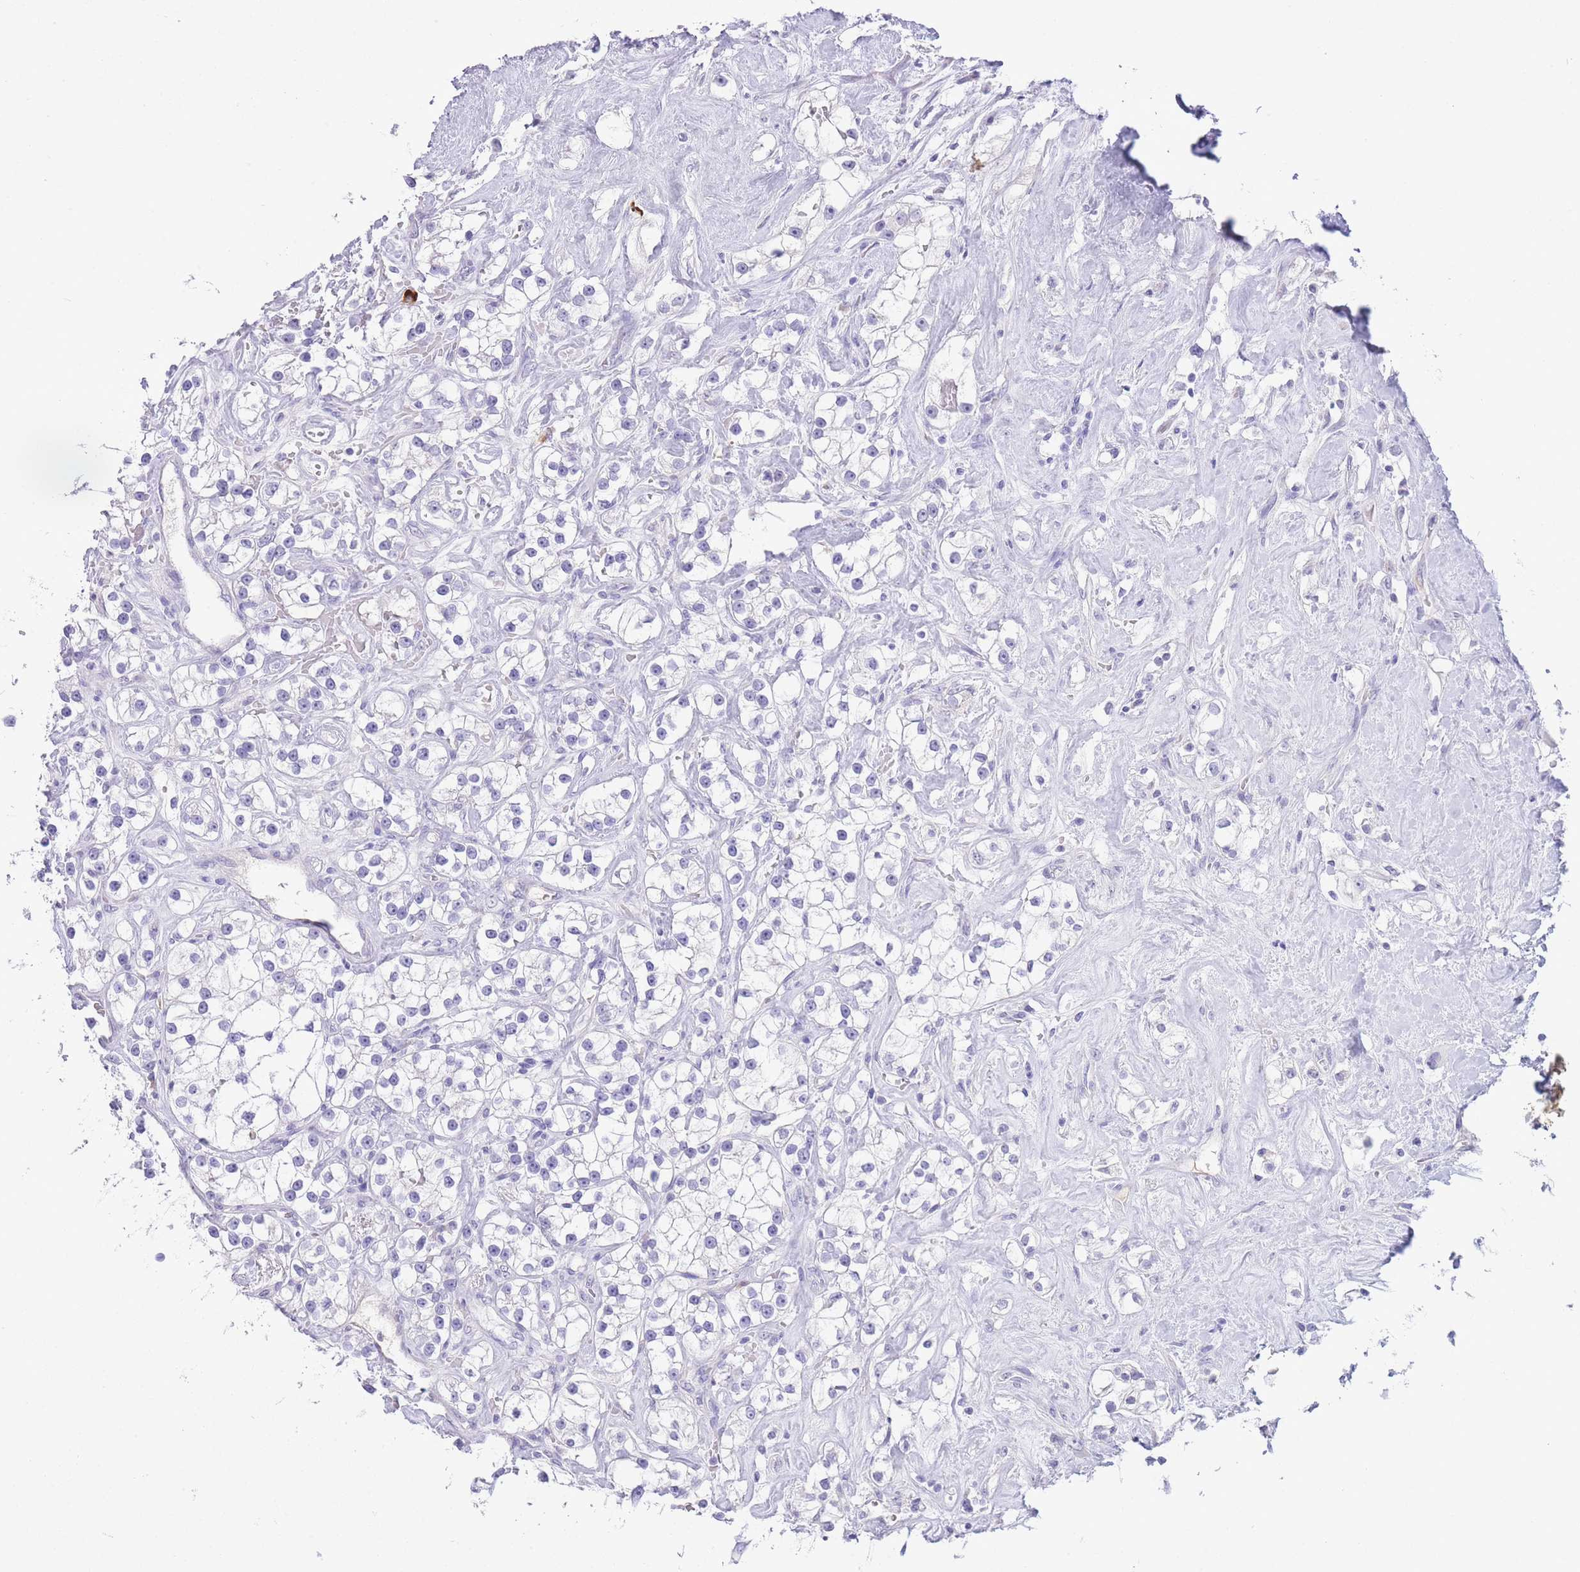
{"staining": {"intensity": "negative", "quantity": "none", "location": "none"}, "tissue": "renal cancer", "cell_type": "Tumor cells", "image_type": "cancer", "snomed": [{"axis": "morphology", "description": "Adenocarcinoma, NOS"}, {"axis": "topography", "description": "Kidney"}], "caption": "High power microscopy histopathology image of an IHC histopathology image of renal adenocarcinoma, revealing no significant staining in tumor cells.", "gene": "ASAP3", "patient": {"sex": "male", "age": 77}}